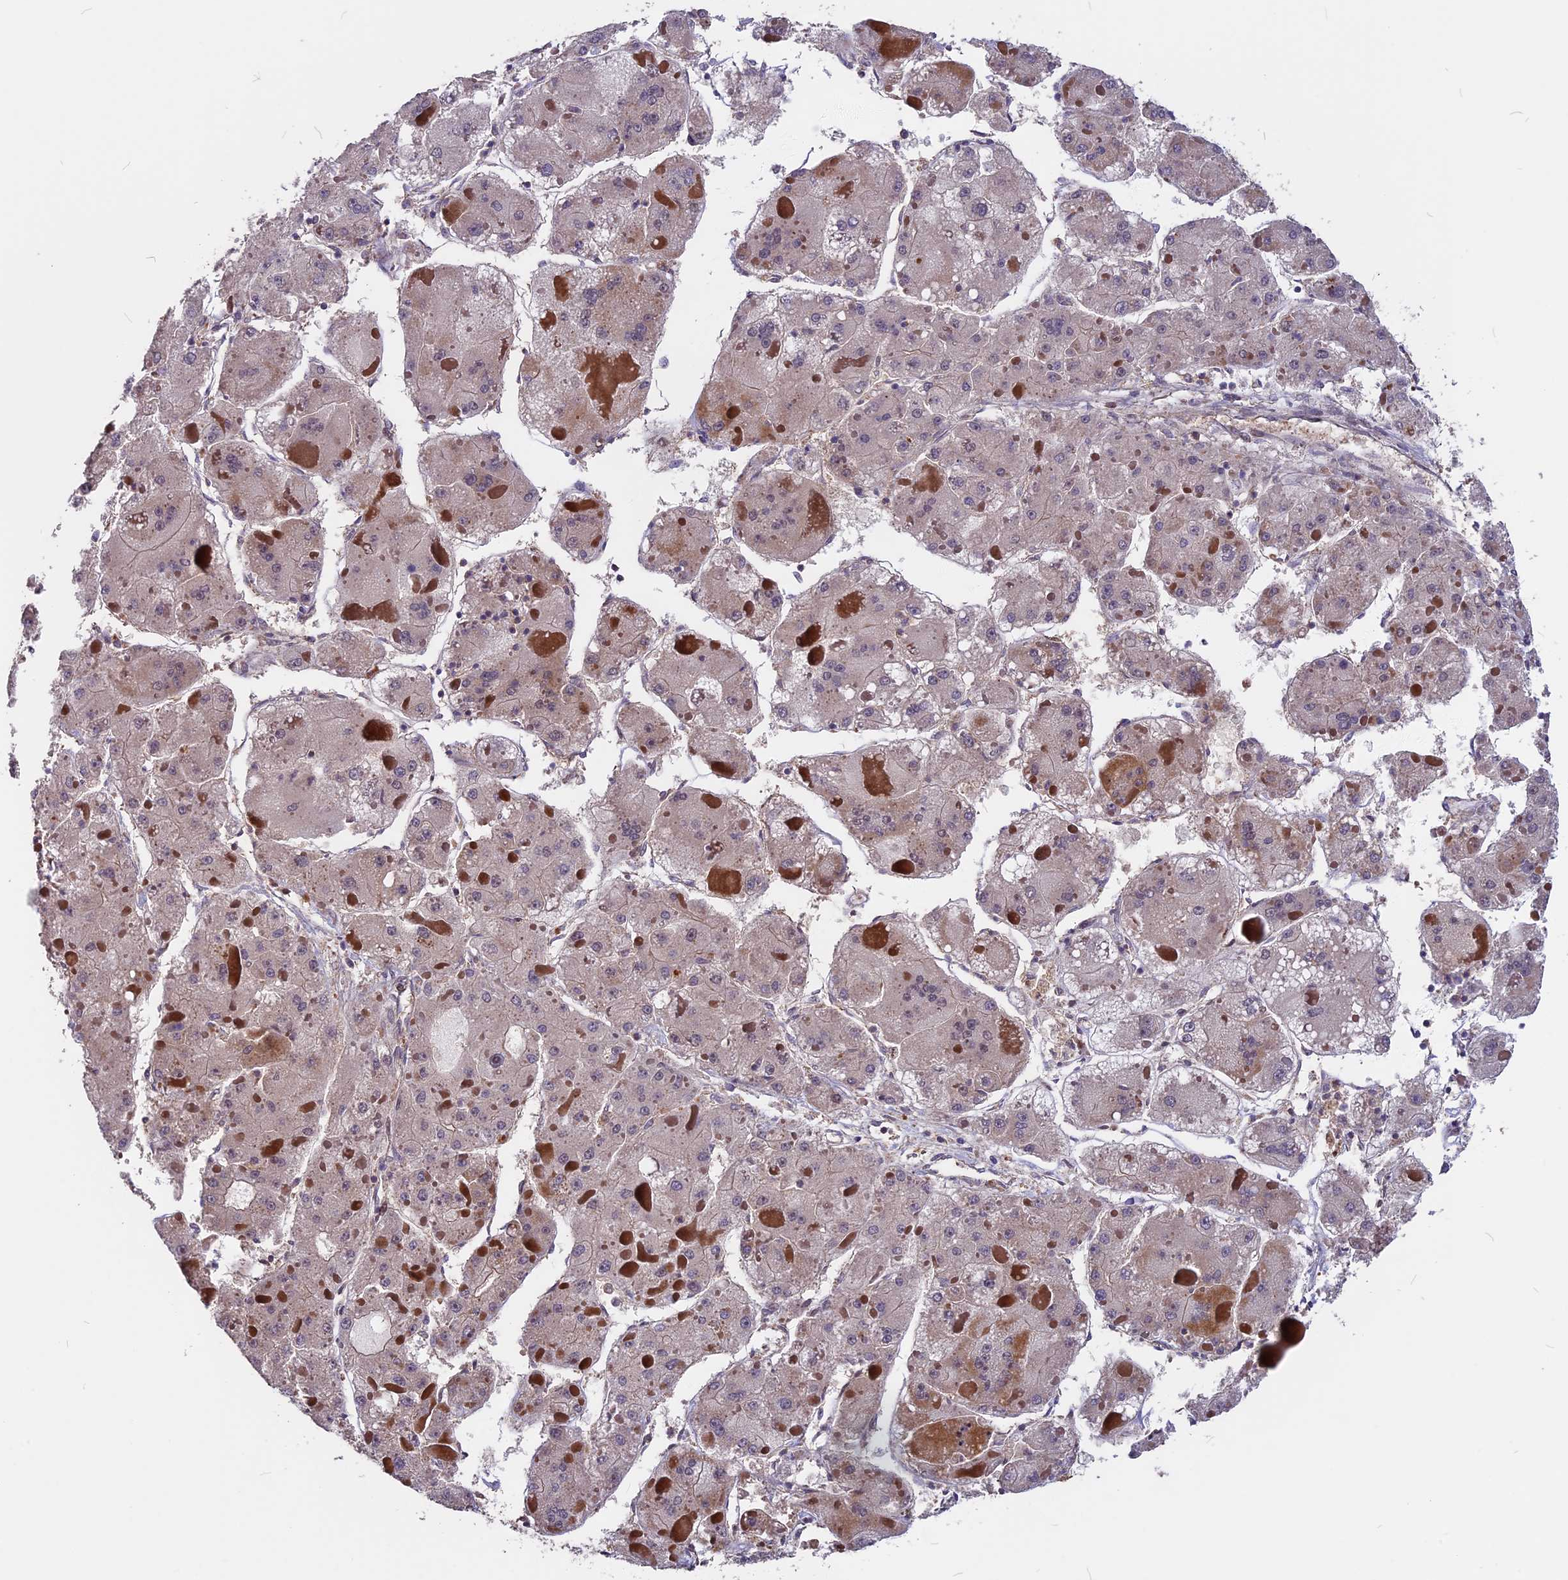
{"staining": {"intensity": "negative", "quantity": "none", "location": "none"}, "tissue": "liver cancer", "cell_type": "Tumor cells", "image_type": "cancer", "snomed": [{"axis": "morphology", "description": "Carcinoma, Hepatocellular, NOS"}, {"axis": "topography", "description": "Liver"}], "caption": "The image reveals no significant positivity in tumor cells of liver cancer (hepatocellular carcinoma). Brightfield microscopy of immunohistochemistry stained with DAB (brown) and hematoxylin (blue), captured at high magnification.", "gene": "ZC3H10", "patient": {"sex": "female", "age": 73}}